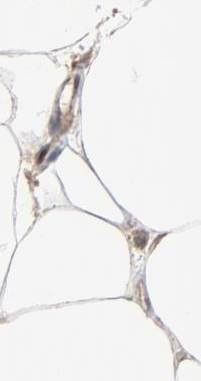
{"staining": {"intensity": "moderate", "quantity": "25%-75%", "location": "cytoplasmic/membranous,nuclear"}, "tissue": "adipose tissue", "cell_type": "Adipocytes", "image_type": "normal", "snomed": [{"axis": "morphology", "description": "Normal tissue, NOS"}, {"axis": "morphology", "description": "Duct carcinoma"}, {"axis": "topography", "description": "Breast"}, {"axis": "topography", "description": "Adipose tissue"}], "caption": "The micrograph displays immunohistochemical staining of normal adipose tissue. There is moderate cytoplasmic/membranous,nuclear expression is identified in approximately 25%-75% of adipocytes. (Brightfield microscopy of DAB IHC at high magnification).", "gene": "LGALS3", "patient": {"sex": "female", "age": 37}}